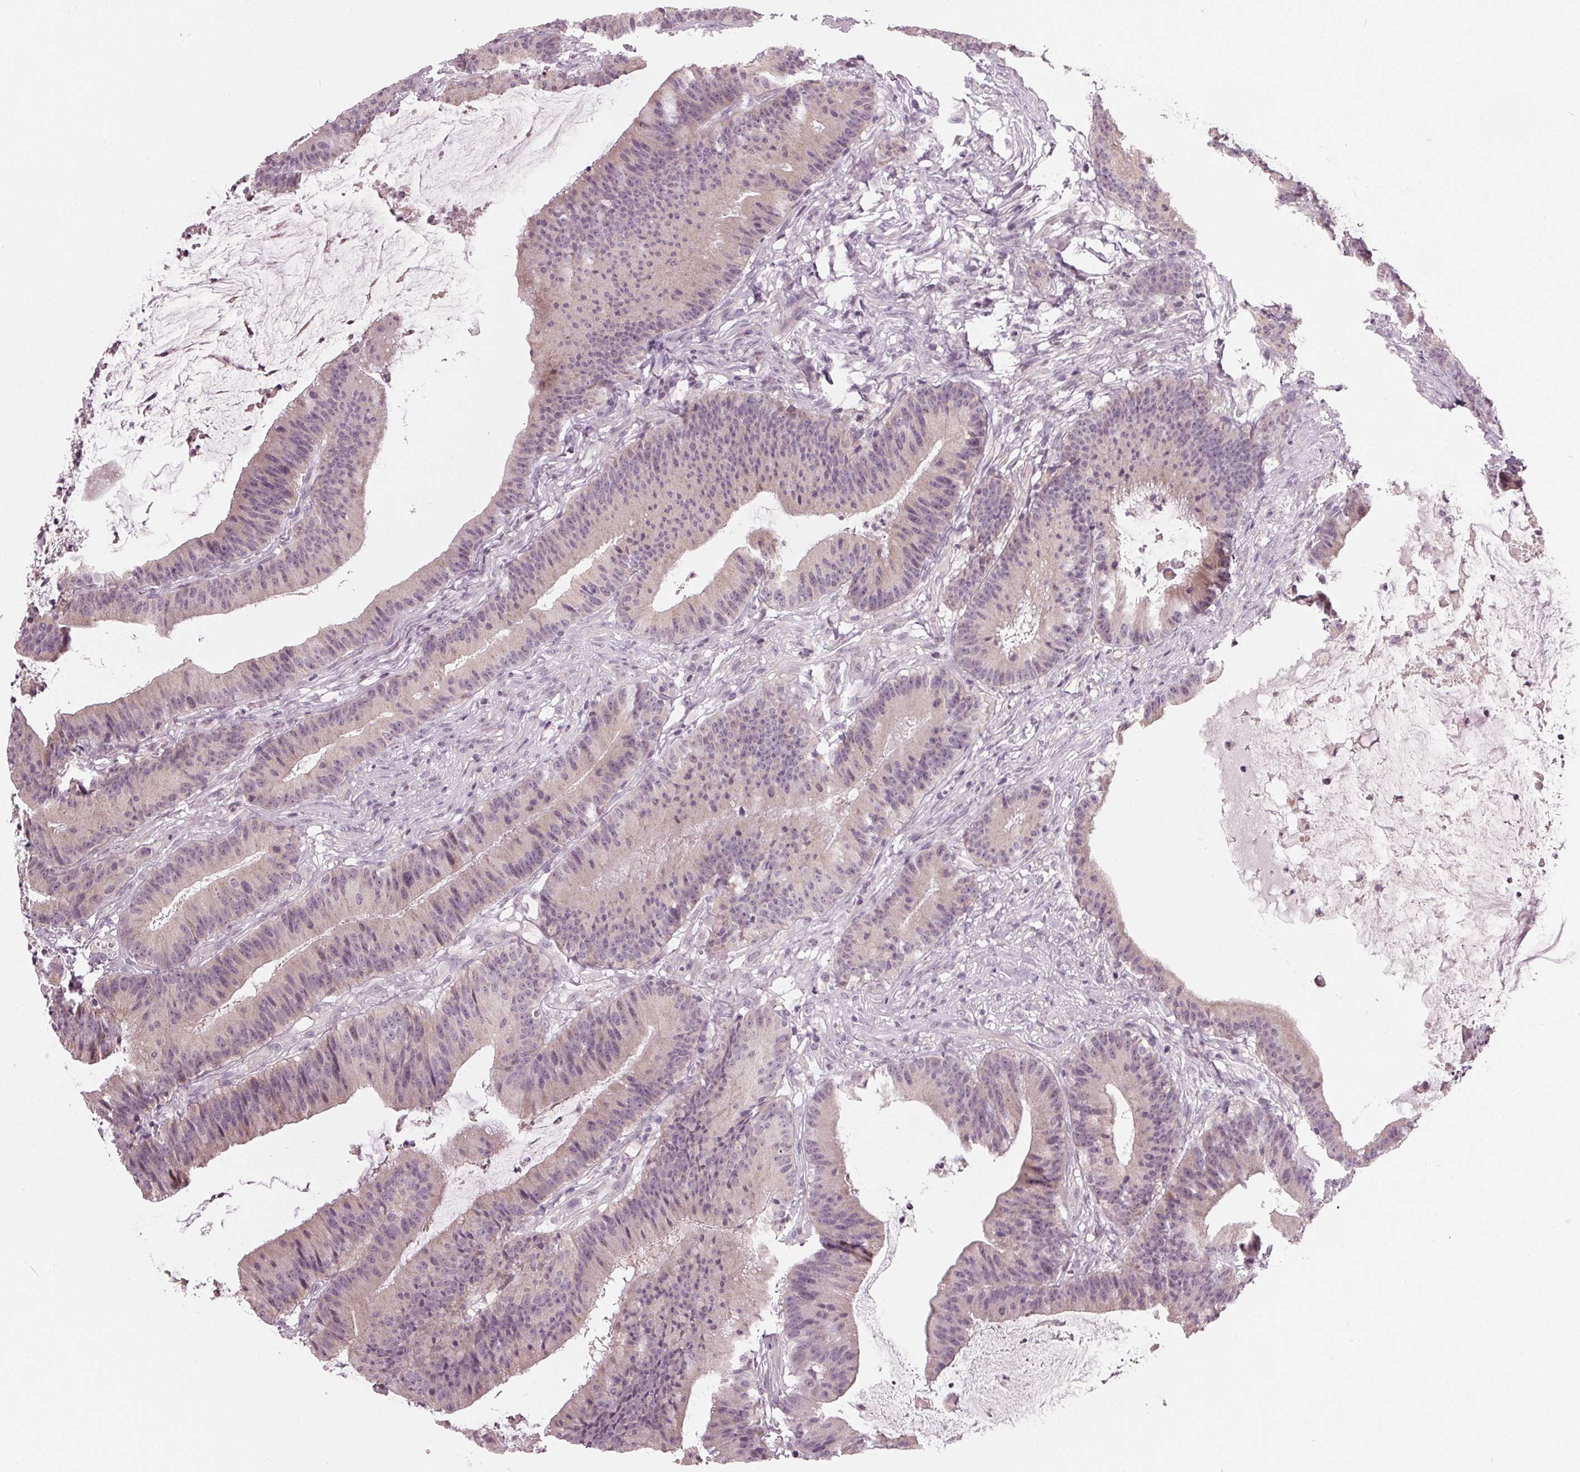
{"staining": {"intensity": "negative", "quantity": "none", "location": "none"}, "tissue": "colorectal cancer", "cell_type": "Tumor cells", "image_type": "cancer", "snomed": [{"axis": "morphology", "description": "Adenocarcinoma, NOS"}, {"axis": "topography", "description": "Colon"}], "caption": "Immunohistochemical staining of colorectal cancer (adenocarcinoma) reveals no significant expression in tumor cells.", "gene": "ZNF605", "patient": {"sex": "female", "age": 78}}